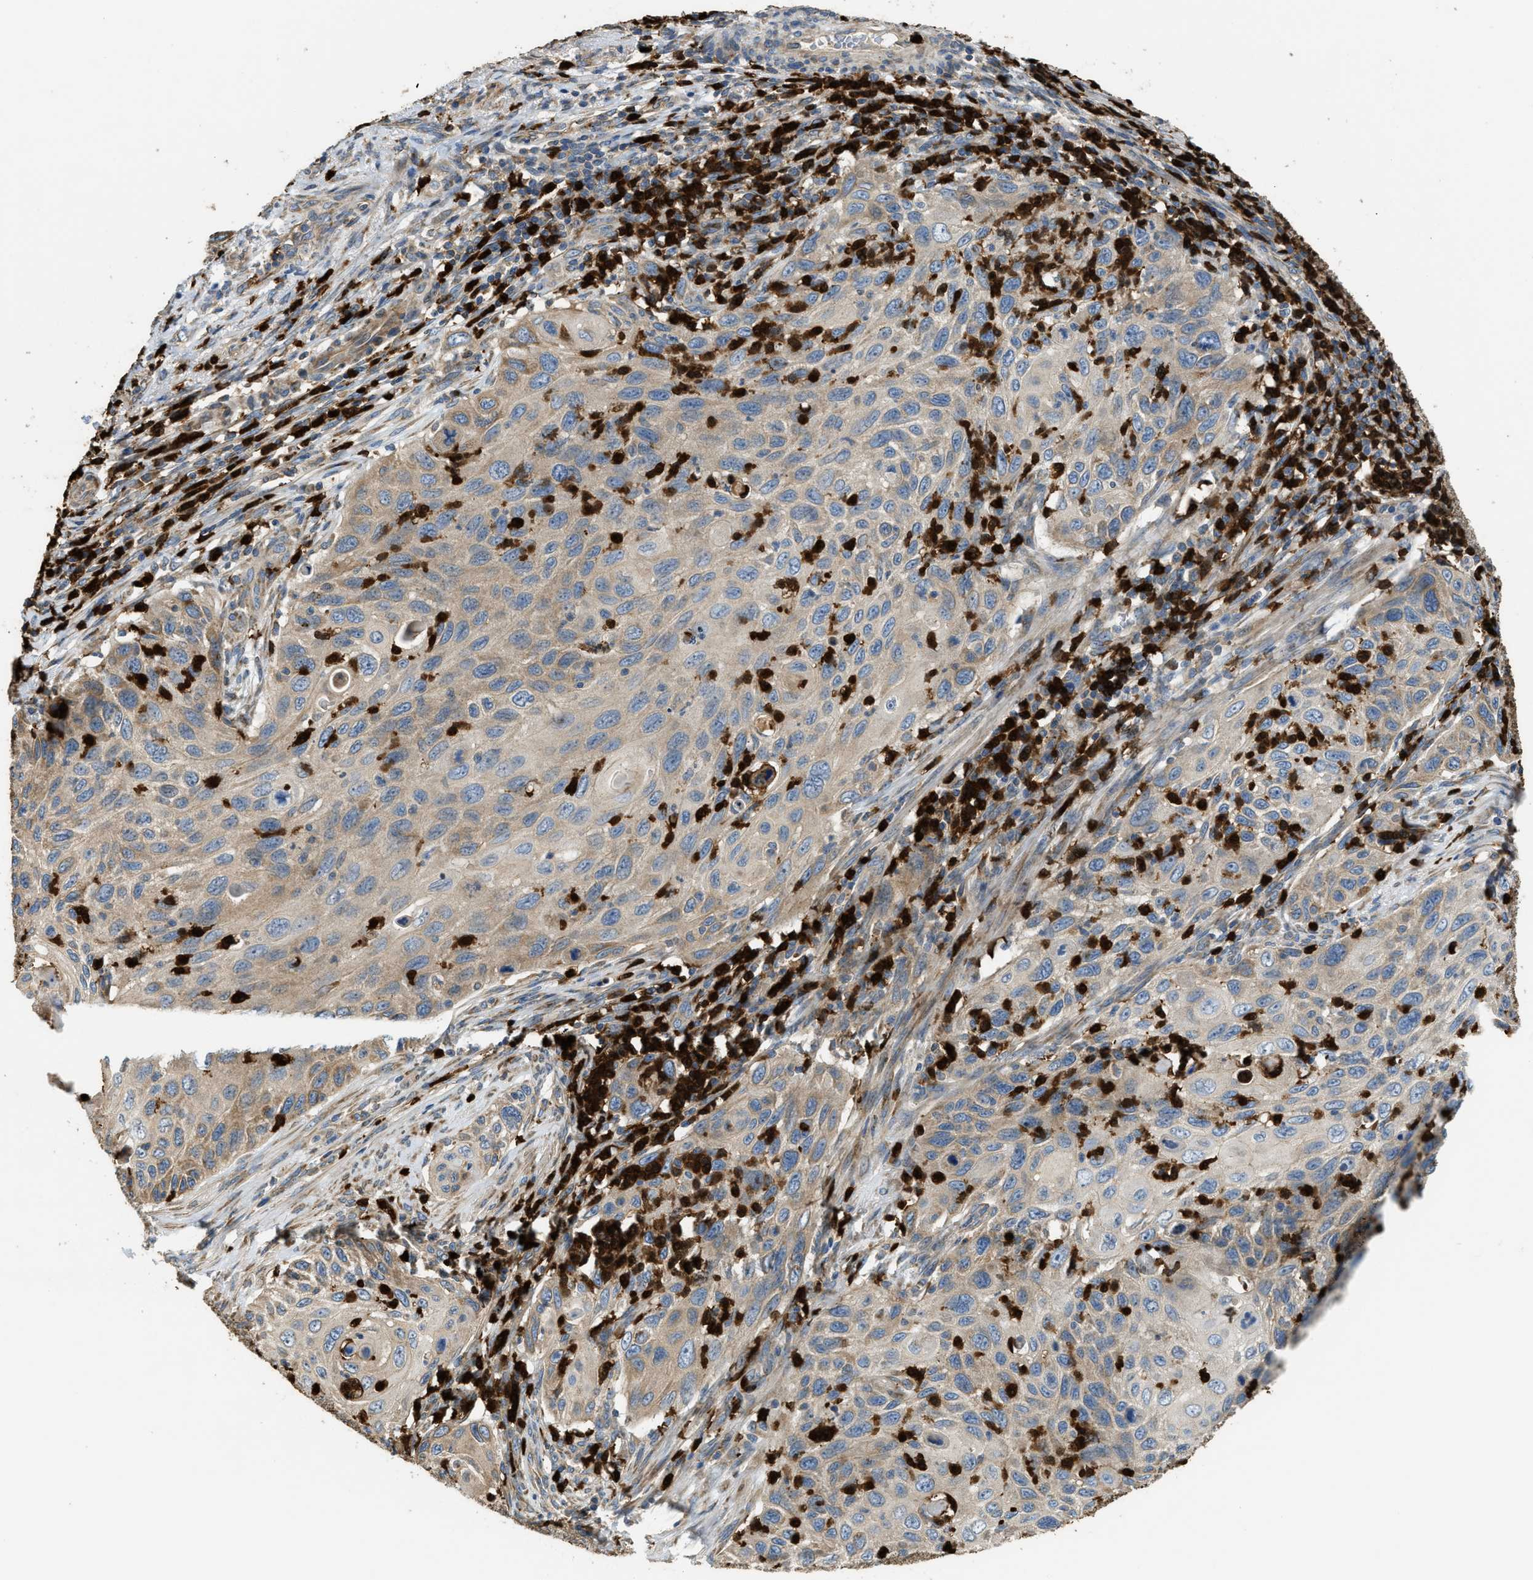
{"staining": {"intensity": "weak", "quantity": ">75%", "location": "cytoplasmic/membranous"}, "tissue": "cervical cancer", "cell_type": "Tumor cells", "image_type": "cancer", "snomed": [{"axis": "morphology", "description": "Squamous cell carcinoma, NOS"}, {"axis": "topography", "description": "Cervix"}], "caption": "The image exhibits staining of cervical squamous cell carcinoma, revealing weak cytoplasmic/membranous protein expression (brown color) within tumor cells. (DAB IHC, brown staining for protein, blue staining for nuclei).", "gene": "TMEM68", "patient": {"sex": "female", "age": 70}}